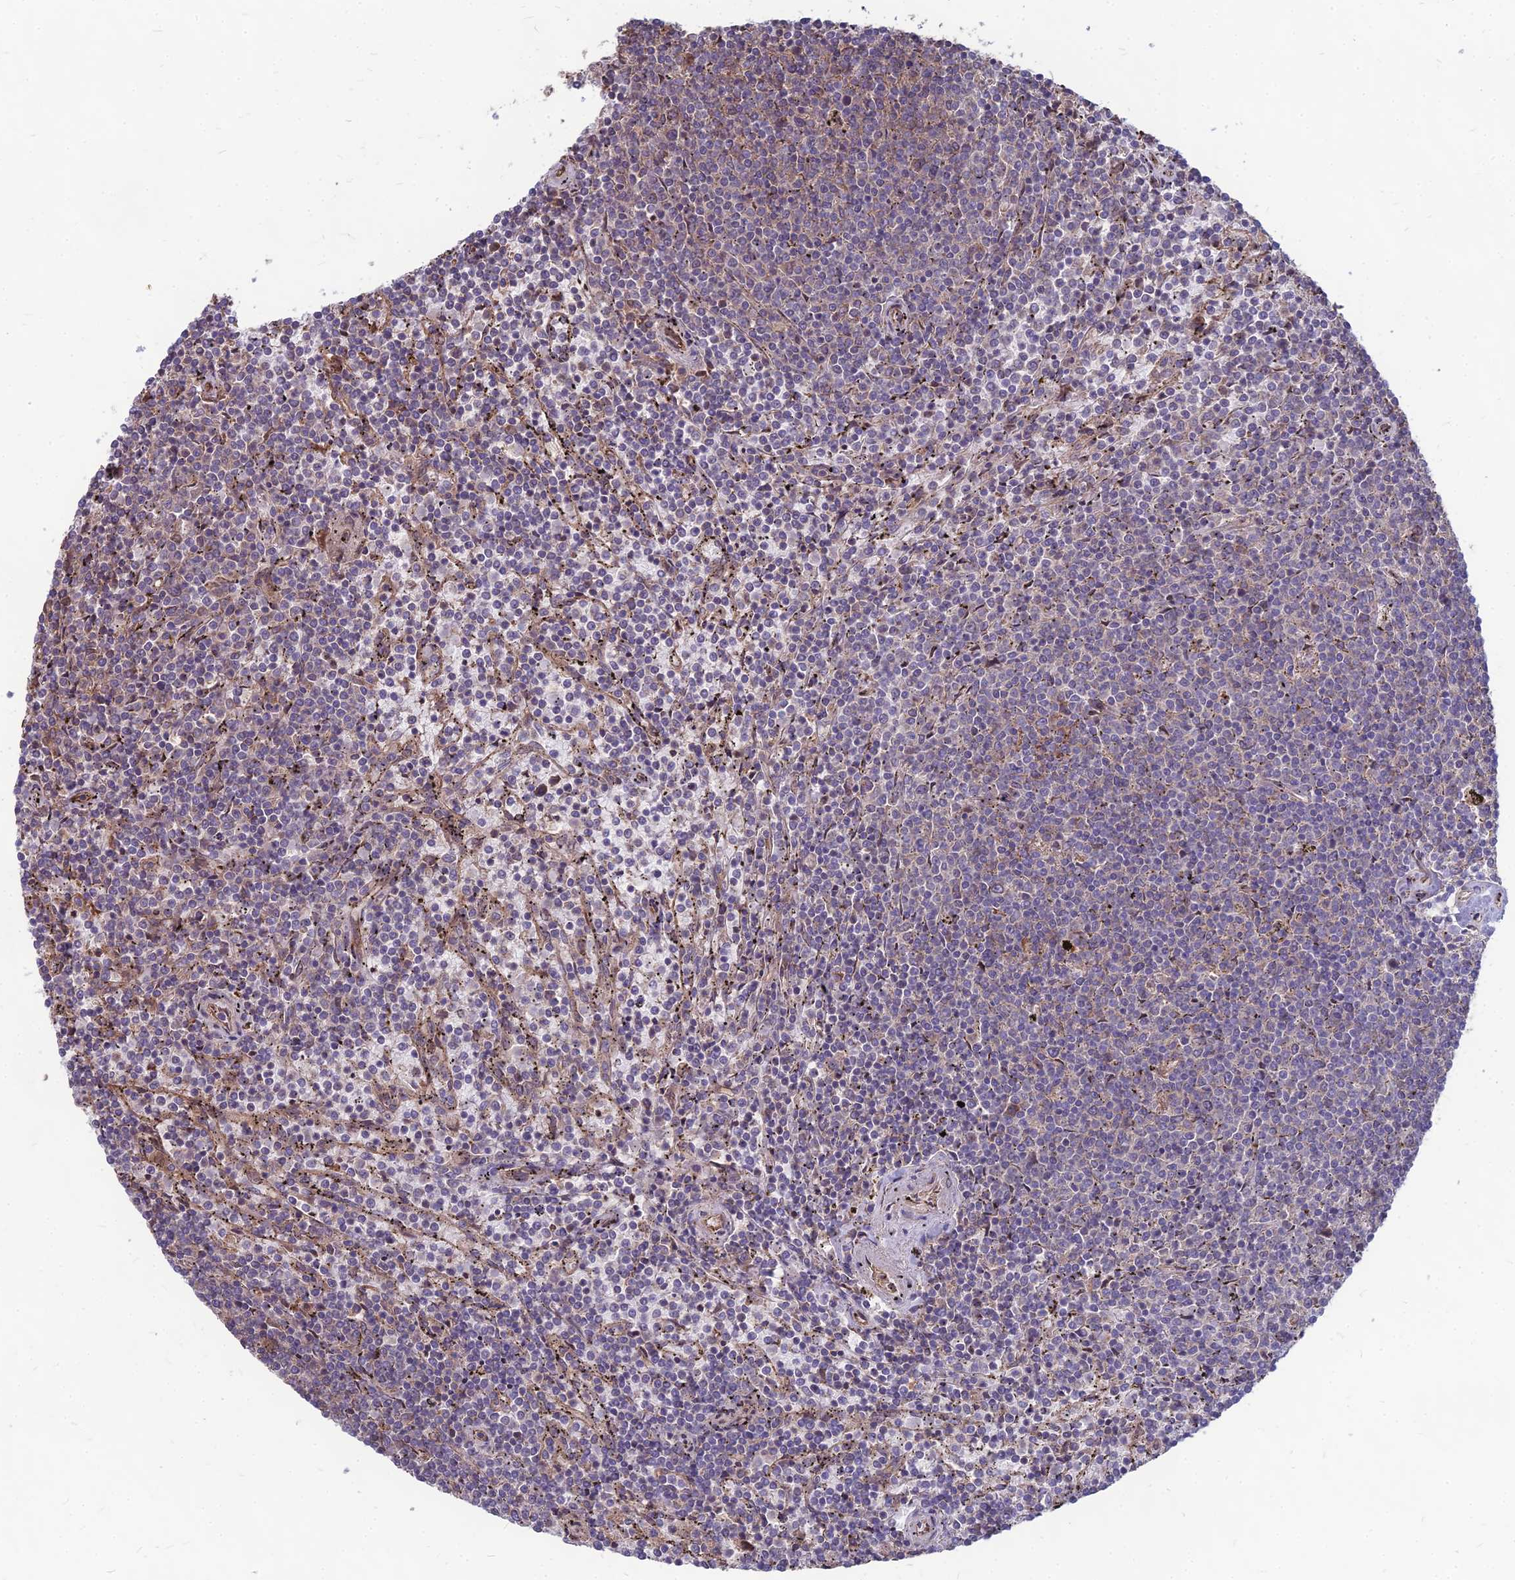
{"staining": {"intensity": "weak", "quantity": "<25%", "location": "cytoplasmic/membranous"}, "tissue": "lymphoma", "cell_type": "Tumor cells", "image_type": "cancer", "snomed": [{"axis": "morphology", "description": "Malignant lymphoma, non-Hodgkin's type, Low grade"}, {"axis": "topography", "description": "Spleen"}], "caption": "IHC photomicrograph of low-grade malignant lymphoma, non-Hodgkin's type stained for a protein (brown), which reveals no positivity in tumor cells. Nuclei are stained in blue.", "gene": "LSM6", "patient": {"sex": "female", "age": 50}}